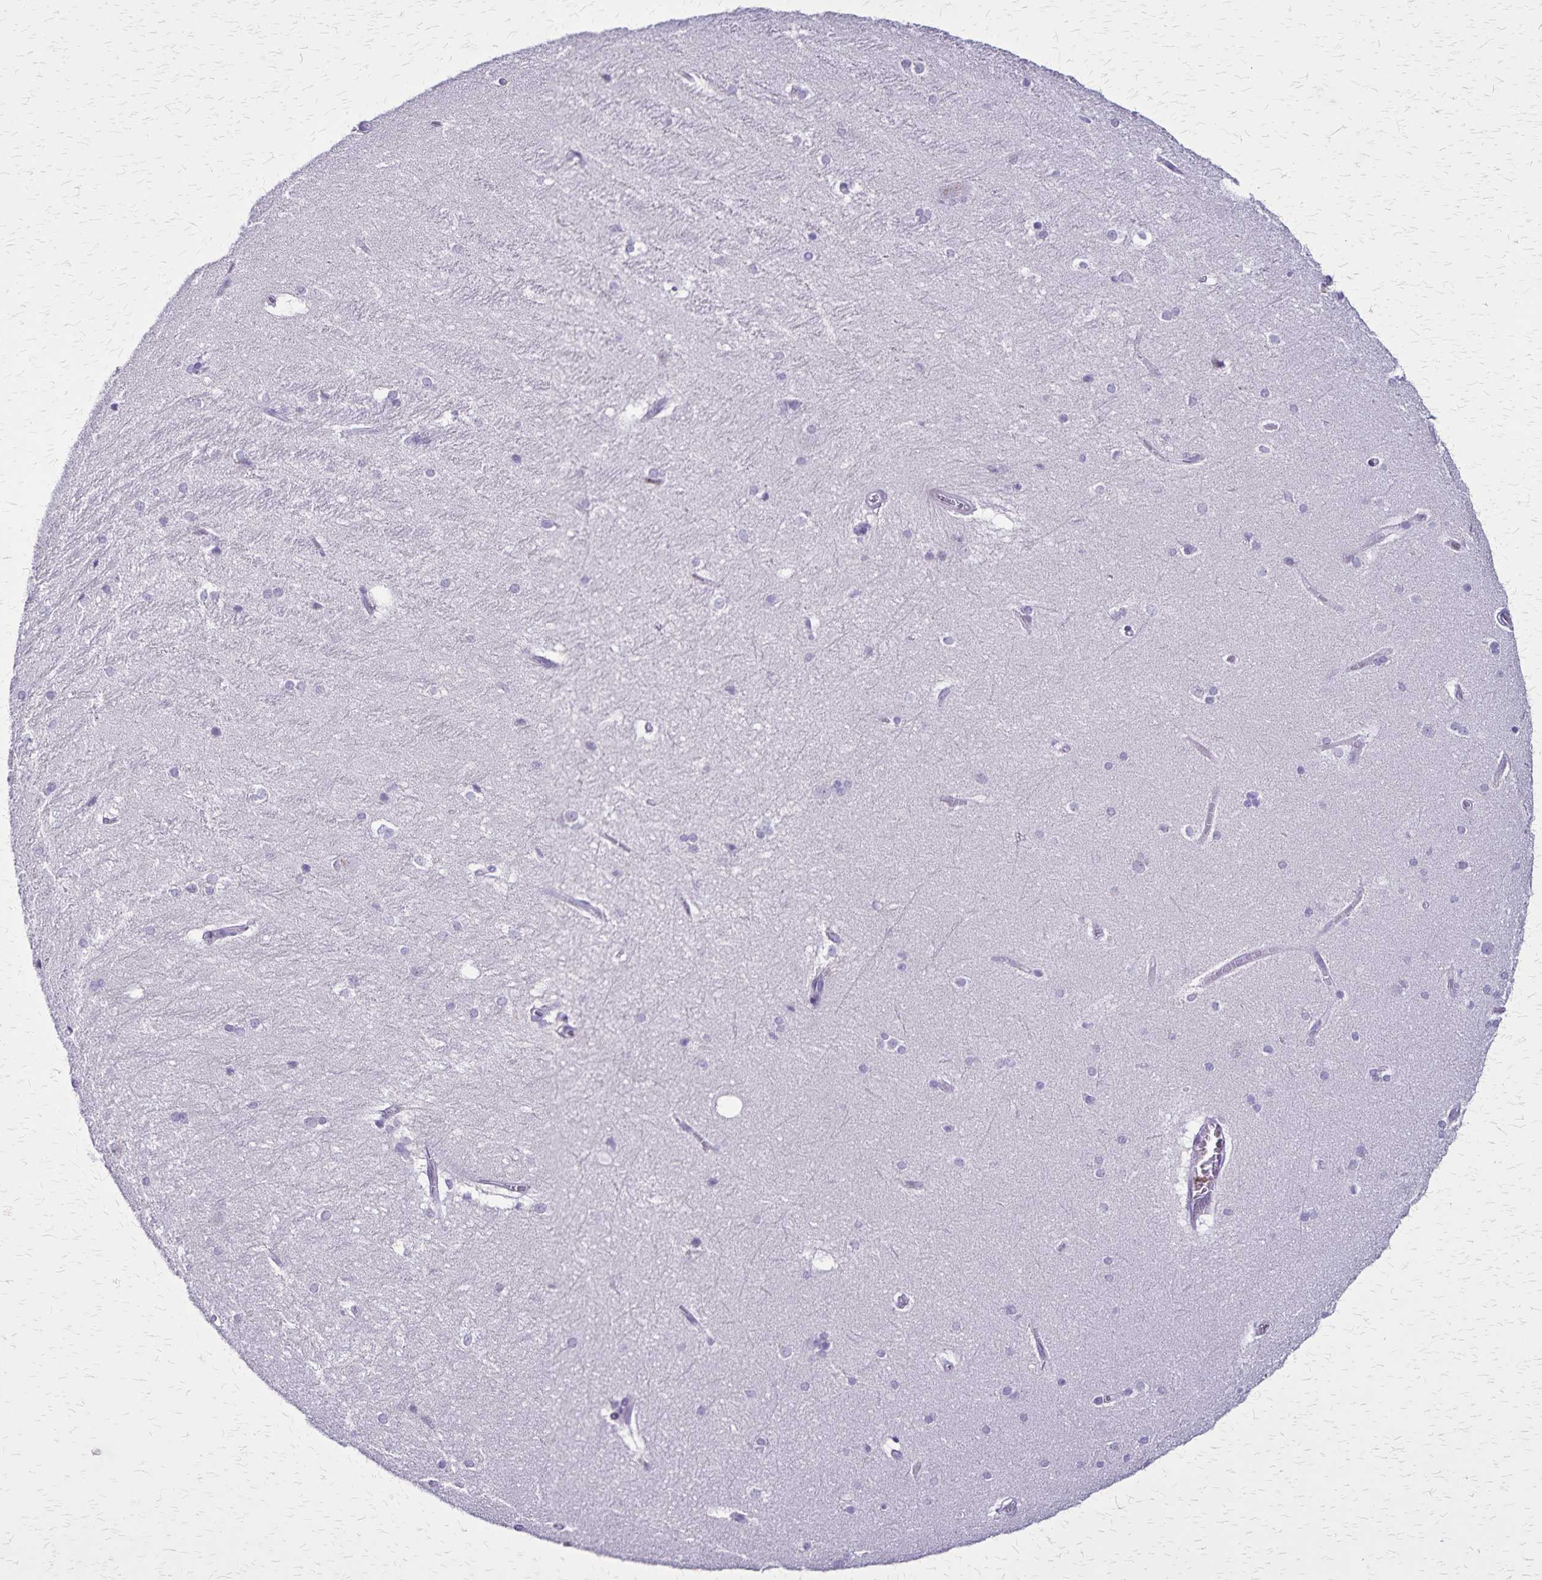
{"staining": {"intensity": "negative", "quantity": "none", "location": "none"}, "tissue": "hippocampus", "cell_type": "Glial cells", "image_type": "normal", "snomed": [{"axis": "morphology", "description": "Normal tissue, NOS"}, {"axis": "topography", "description": "Cerebral cortex"}, {"axis": "topography", "description": "Hippocampus"}], "caption": "Glial cells are negative for brown protein staining in unremarkable hippocampus. (DAB (3,3'-diaminobenzidine) IHC with hematoxylin counter stain).", "gene": "OR51B5", "patient": {"sex": "female", "age": 19}}